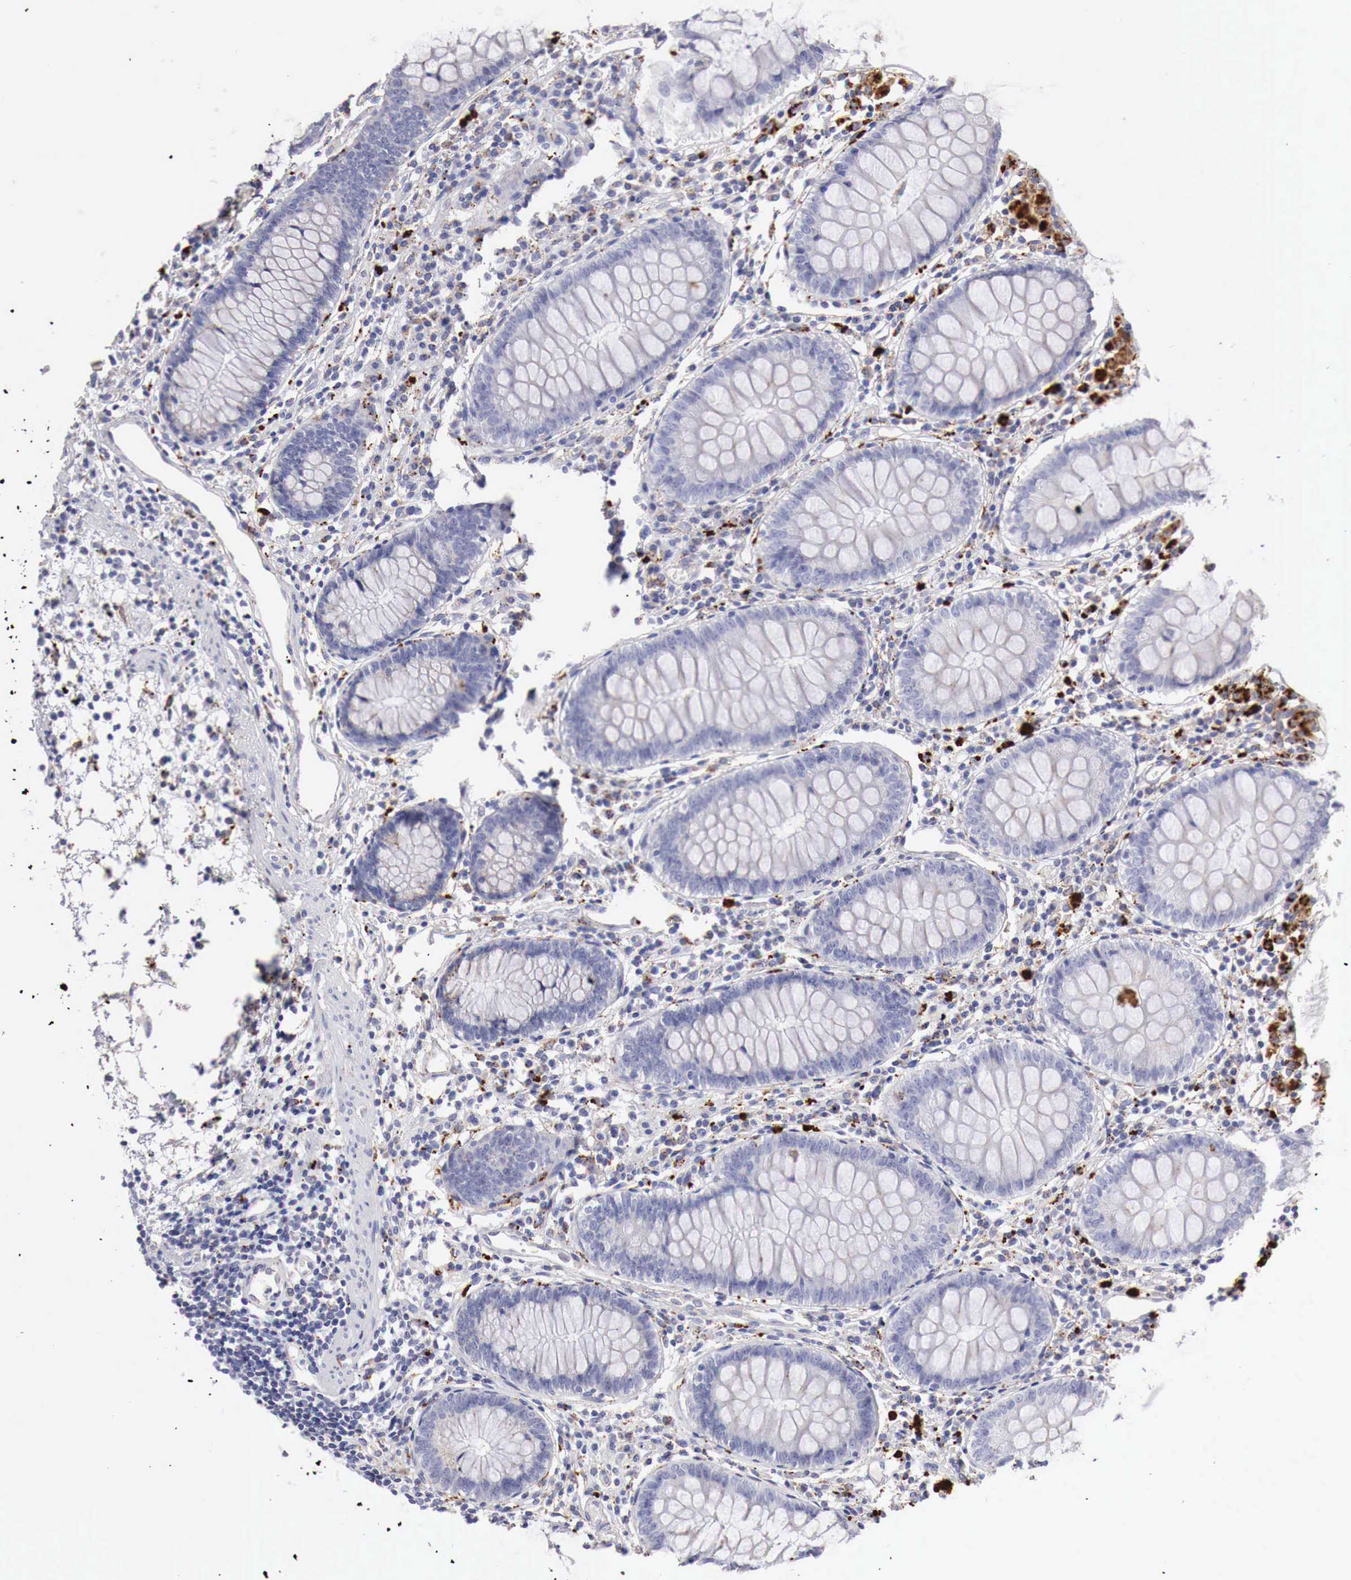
{"staining": {"intensity": "negative", "quantity": "none", "location": "none"}, "tissue": "colon", "cell_type": "Endothelial cells", "image_type": "normal", "snomed": [{"axis": "morphology", "description": "Normal tissue, NOS"}, {"axis": "topography", "description": "Colon"}], "caption": "Immunohistochemistry (IHC) micrograph of normal human colon stained for a protein (brown), which demonstrates no positivity in endothelial cells.", "gene": "GLA", "patient": {"sex": "female", "age": 55}}